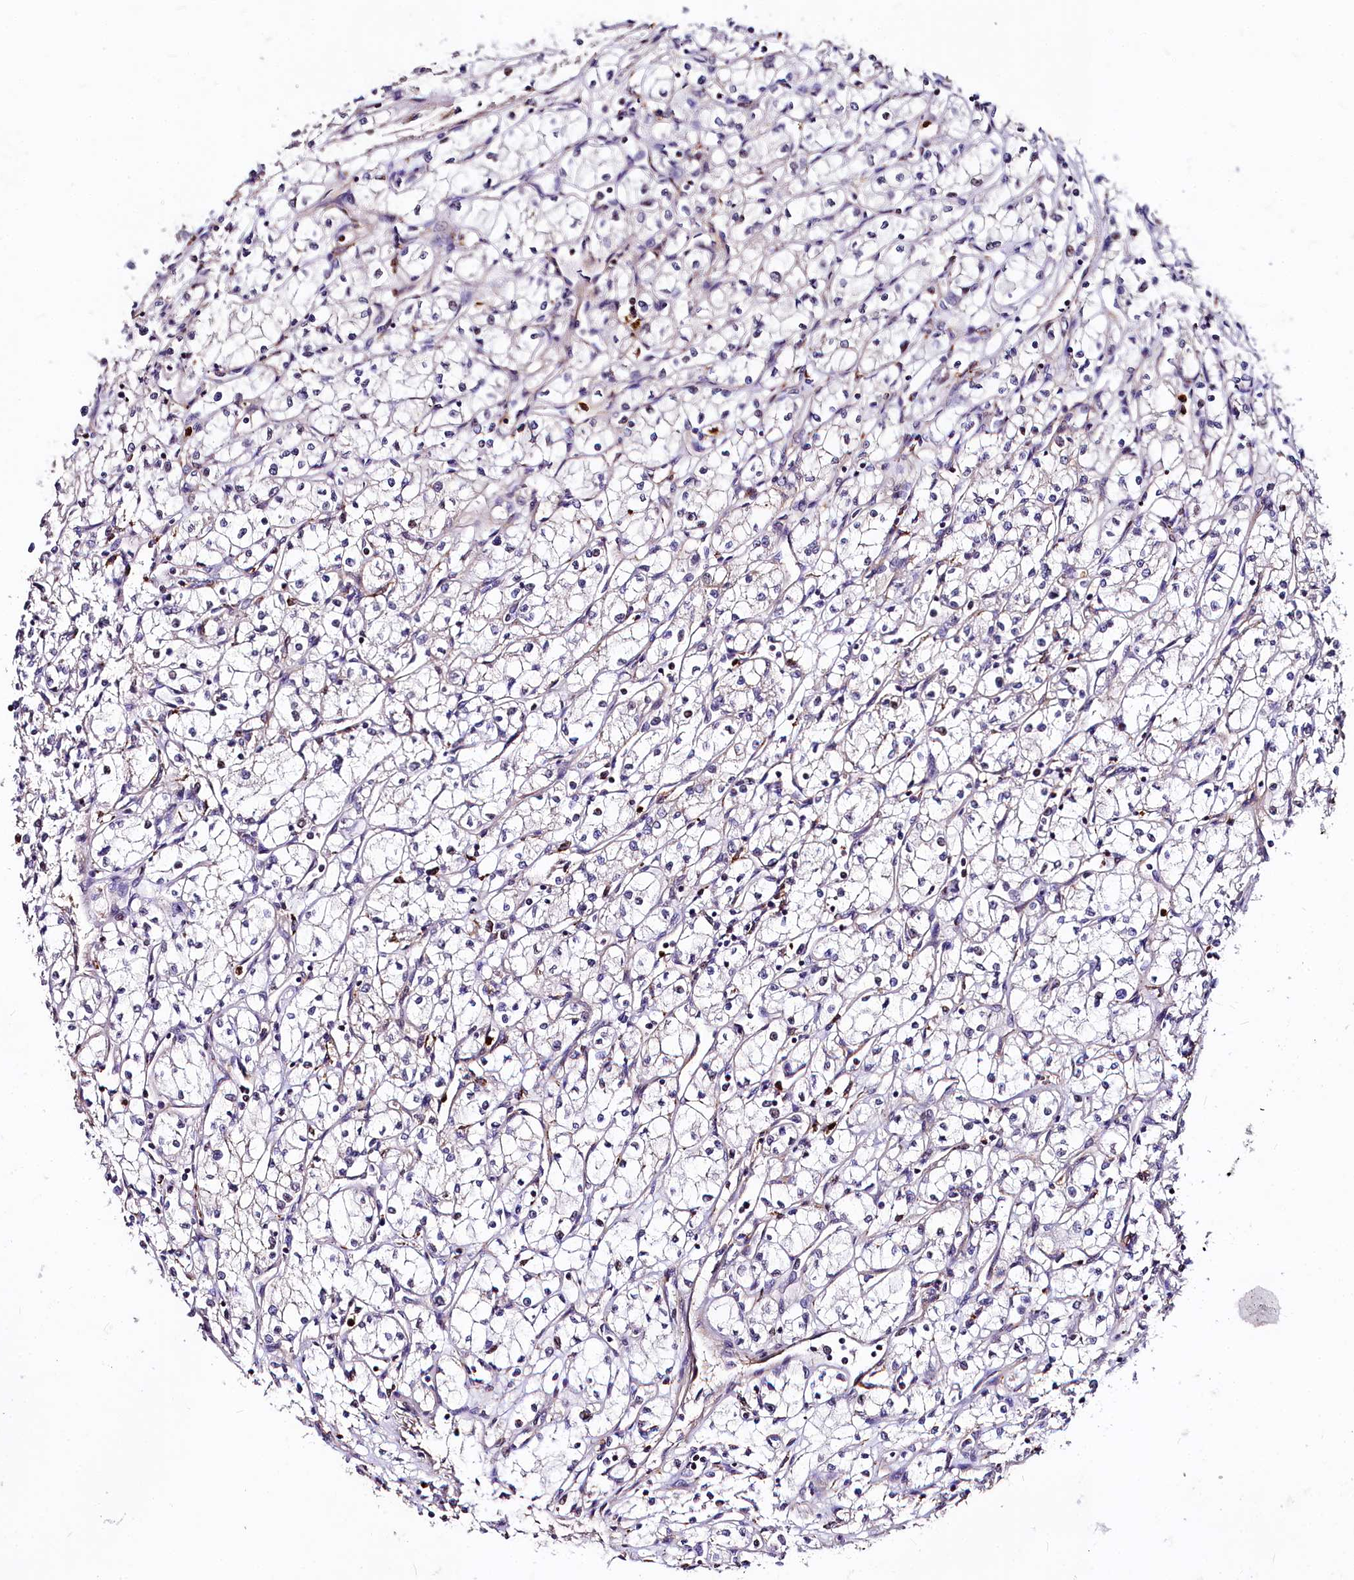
{"staining": {"intensity": "negative", "quantity": "none", "location": "none"}, "tissue": "renal cancer", "cell_type": "Tumor cells", "image_type": "cancer", "snomed": [{"axis": "morphology", "description": "Adenocarcinoma, NOS"}, {"axis": "topography", "description": "Kidney"}], "caption": "The photomicrograph demonstrates no significant staining in tumor cells of adenocarcinoma (renal).", "gene": "ATG101", "patient": {"sex": "male", "age": 59}}